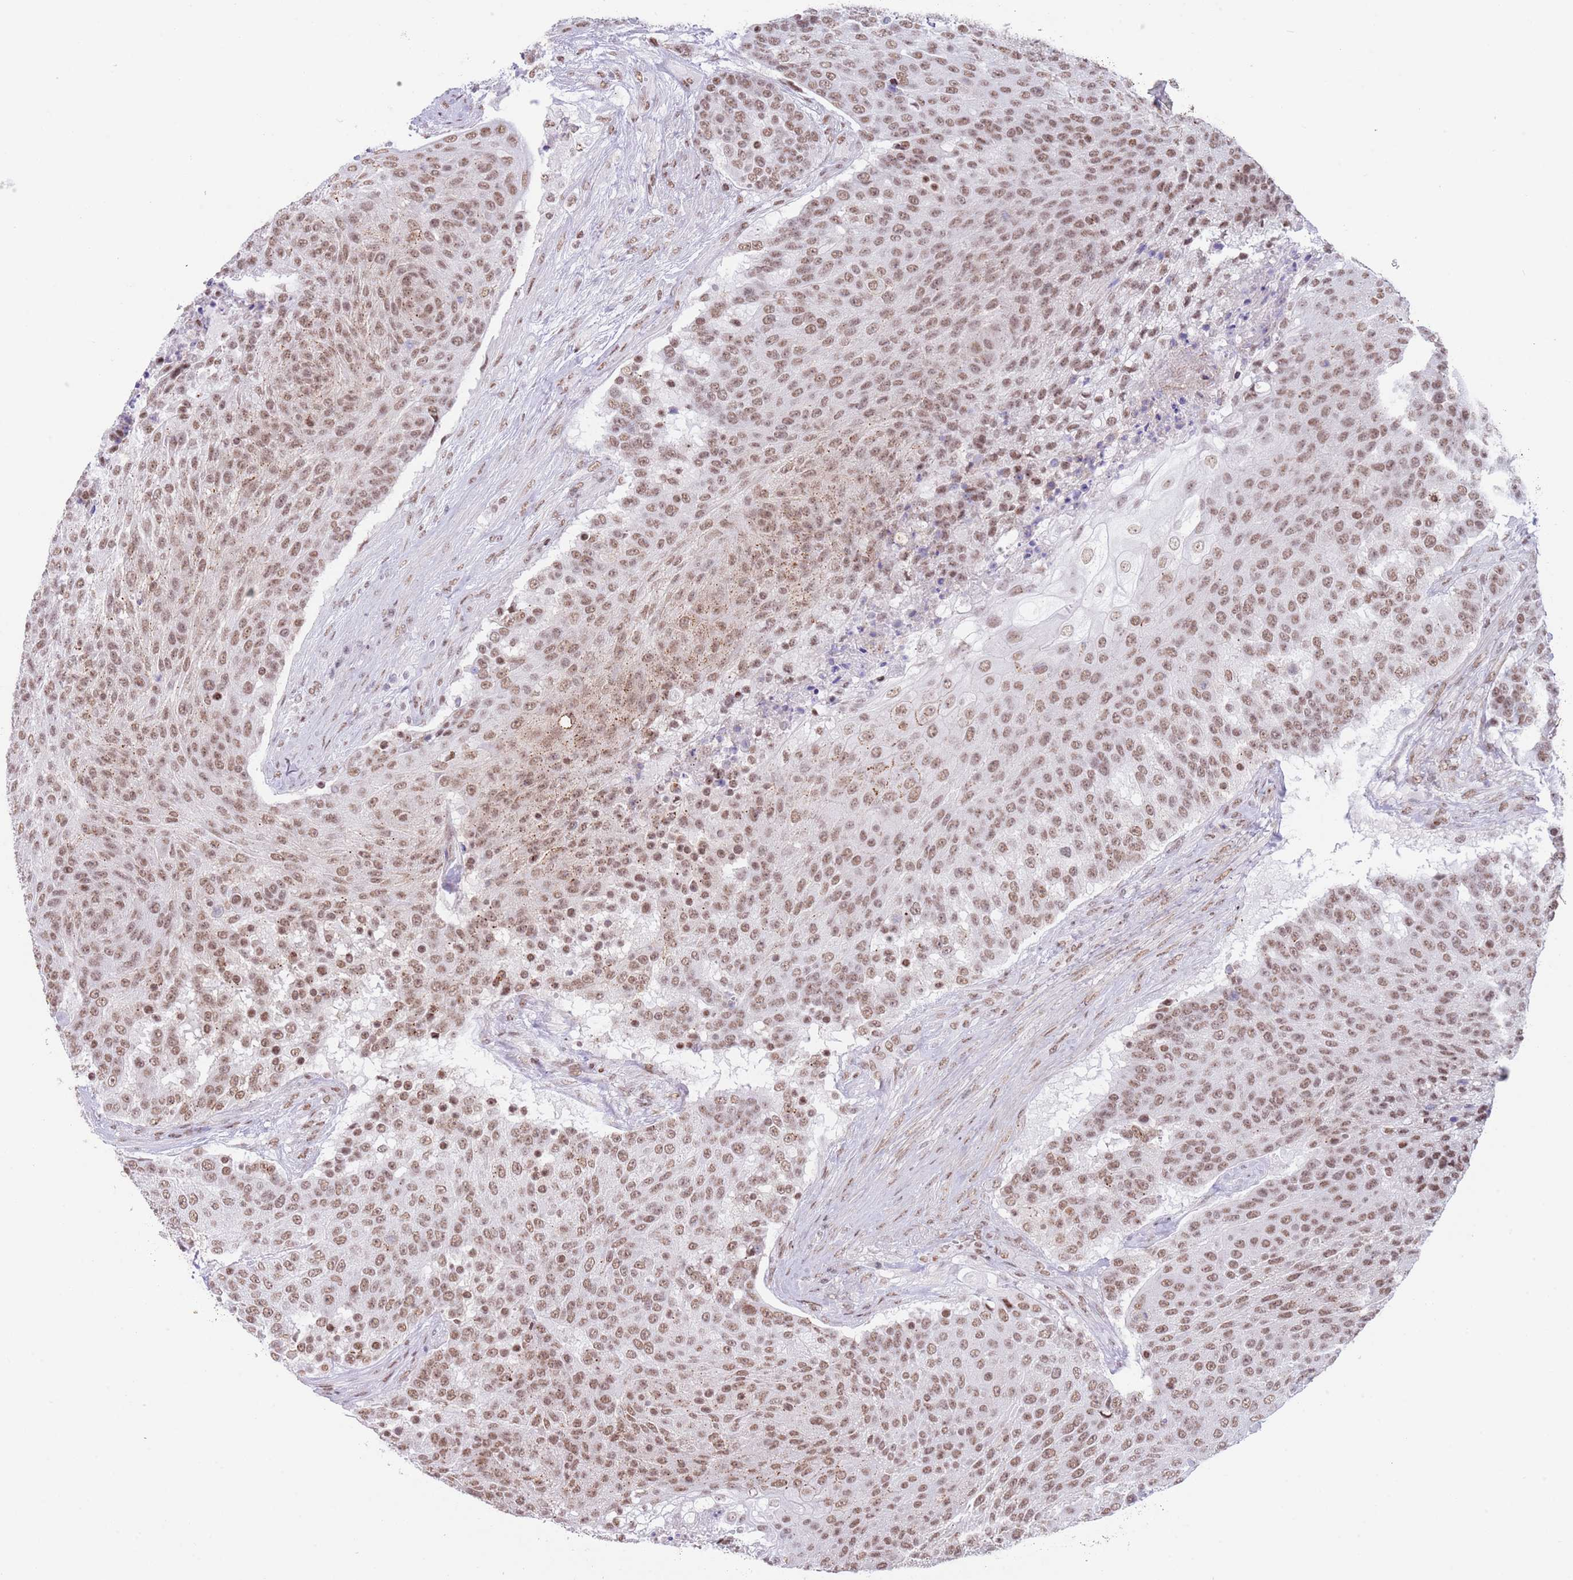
{"staining": {"intensity": "moderate", "quantity": ">75%", "location": "nuclear"}, "tissue": "urothelial cancer", "cell_type": "Tumor cells", "image_type": "cancer", "snomed": [{"axis": "morphology", "description": "Urothelial carcinoma, High grade"}, {"axis": "topography", "description": "Urinary bladder"}], "caption": "The photomicrograph demonstrates immunohistochemical staining of urothelial carcinoma (high-grade). There is moderate nuclear expression is seen in approximately >75% of tumor cells.", "gene": "ZNF382", "patient": {"sex": "female", "age": 63}}